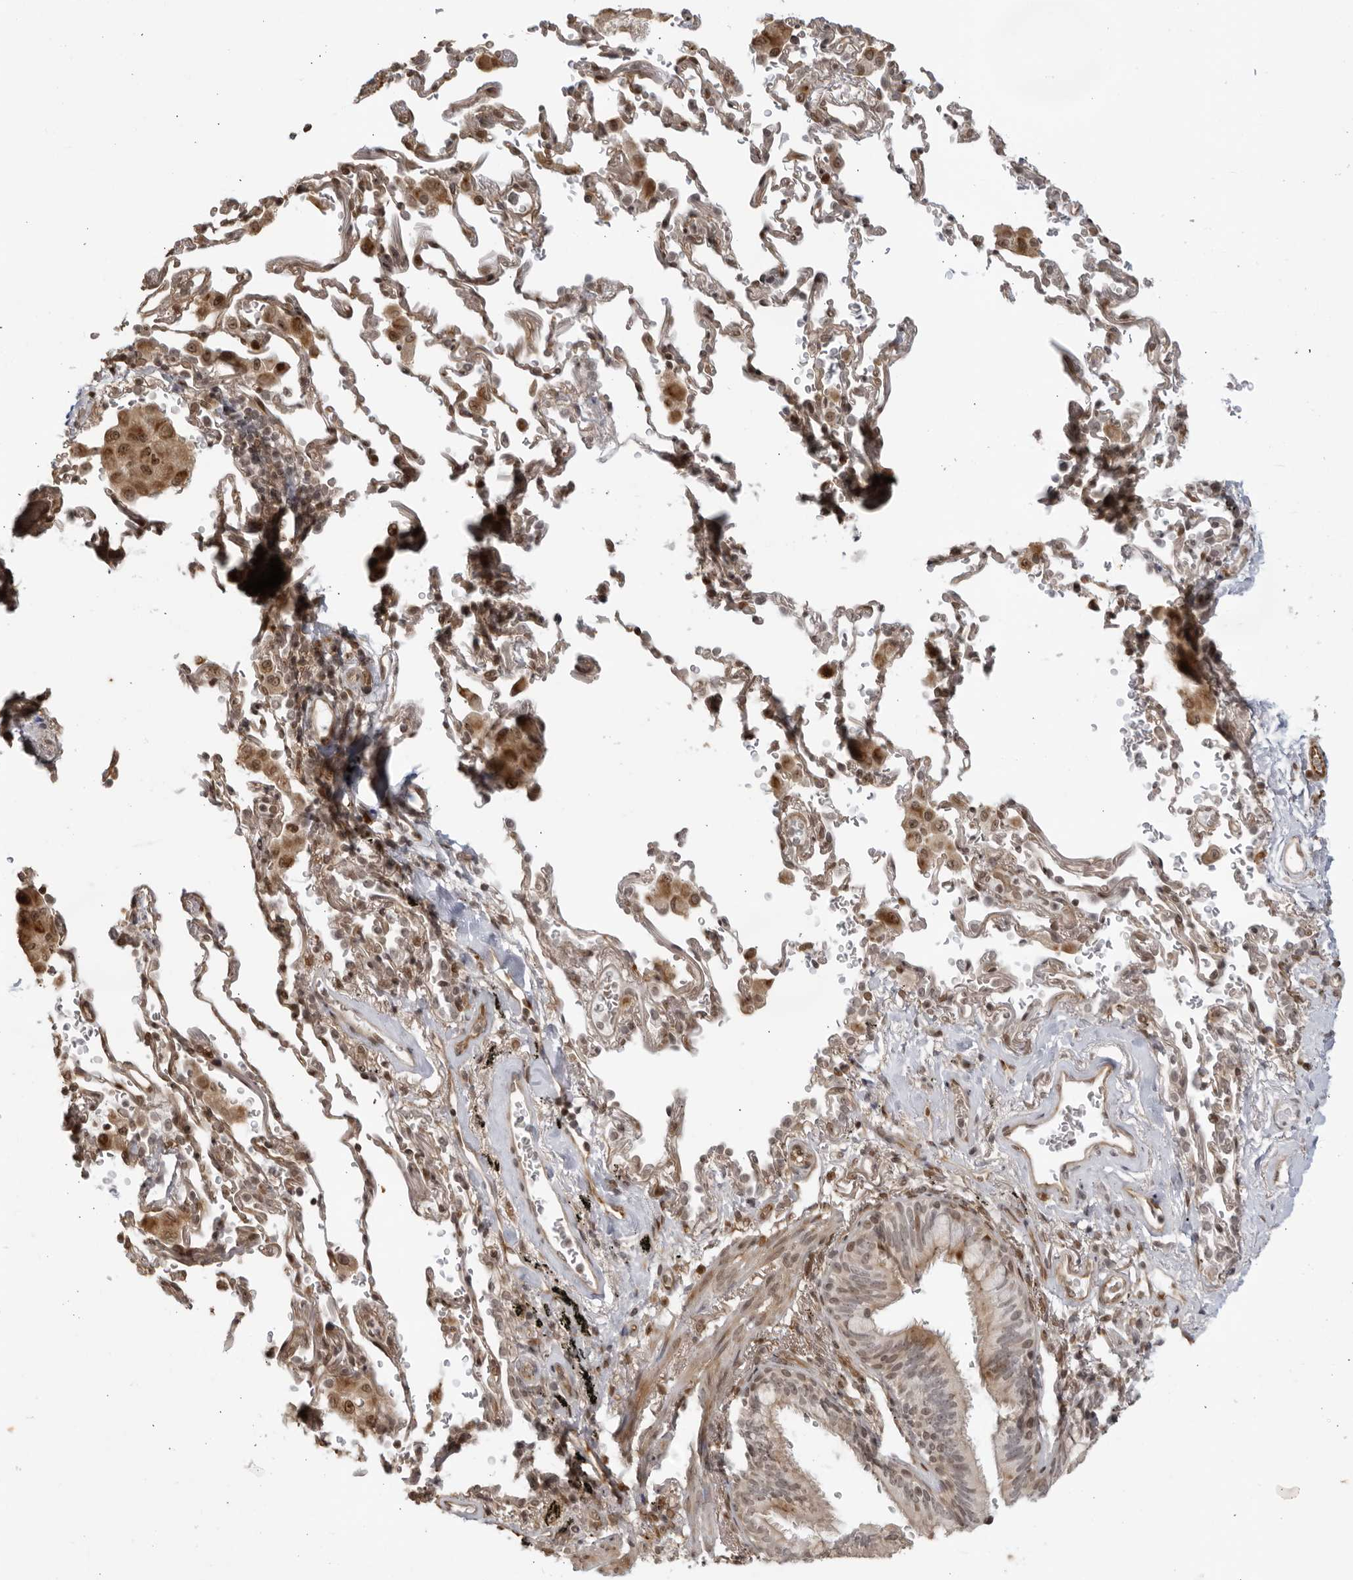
{"staining": {"intensity": "moderate", "quantity": ">75%", "location": "cytoplasmic/membranous,nuclear"}, "tissue": "bronchus", "cell_type": "Respiratory epithelial cells", "image_type": "normal", "snomed": [{"axis": "morphology", "description": "Normal tissue, NOS"}, {"axis": "morphology", "description": "Inflammation, NOS"}, {"axis": "topography", "description": "Bronchus"}], "caption": "A photomicrograph showing moderate cytoplasmic/membranous,nuclear expression in about >75% of respiratory epithelial cells in normal bronchus, as visualized by brown immunohistochemical staining.", "gene": "TCF21", "patient": {"sex": "male", "age": 69}}